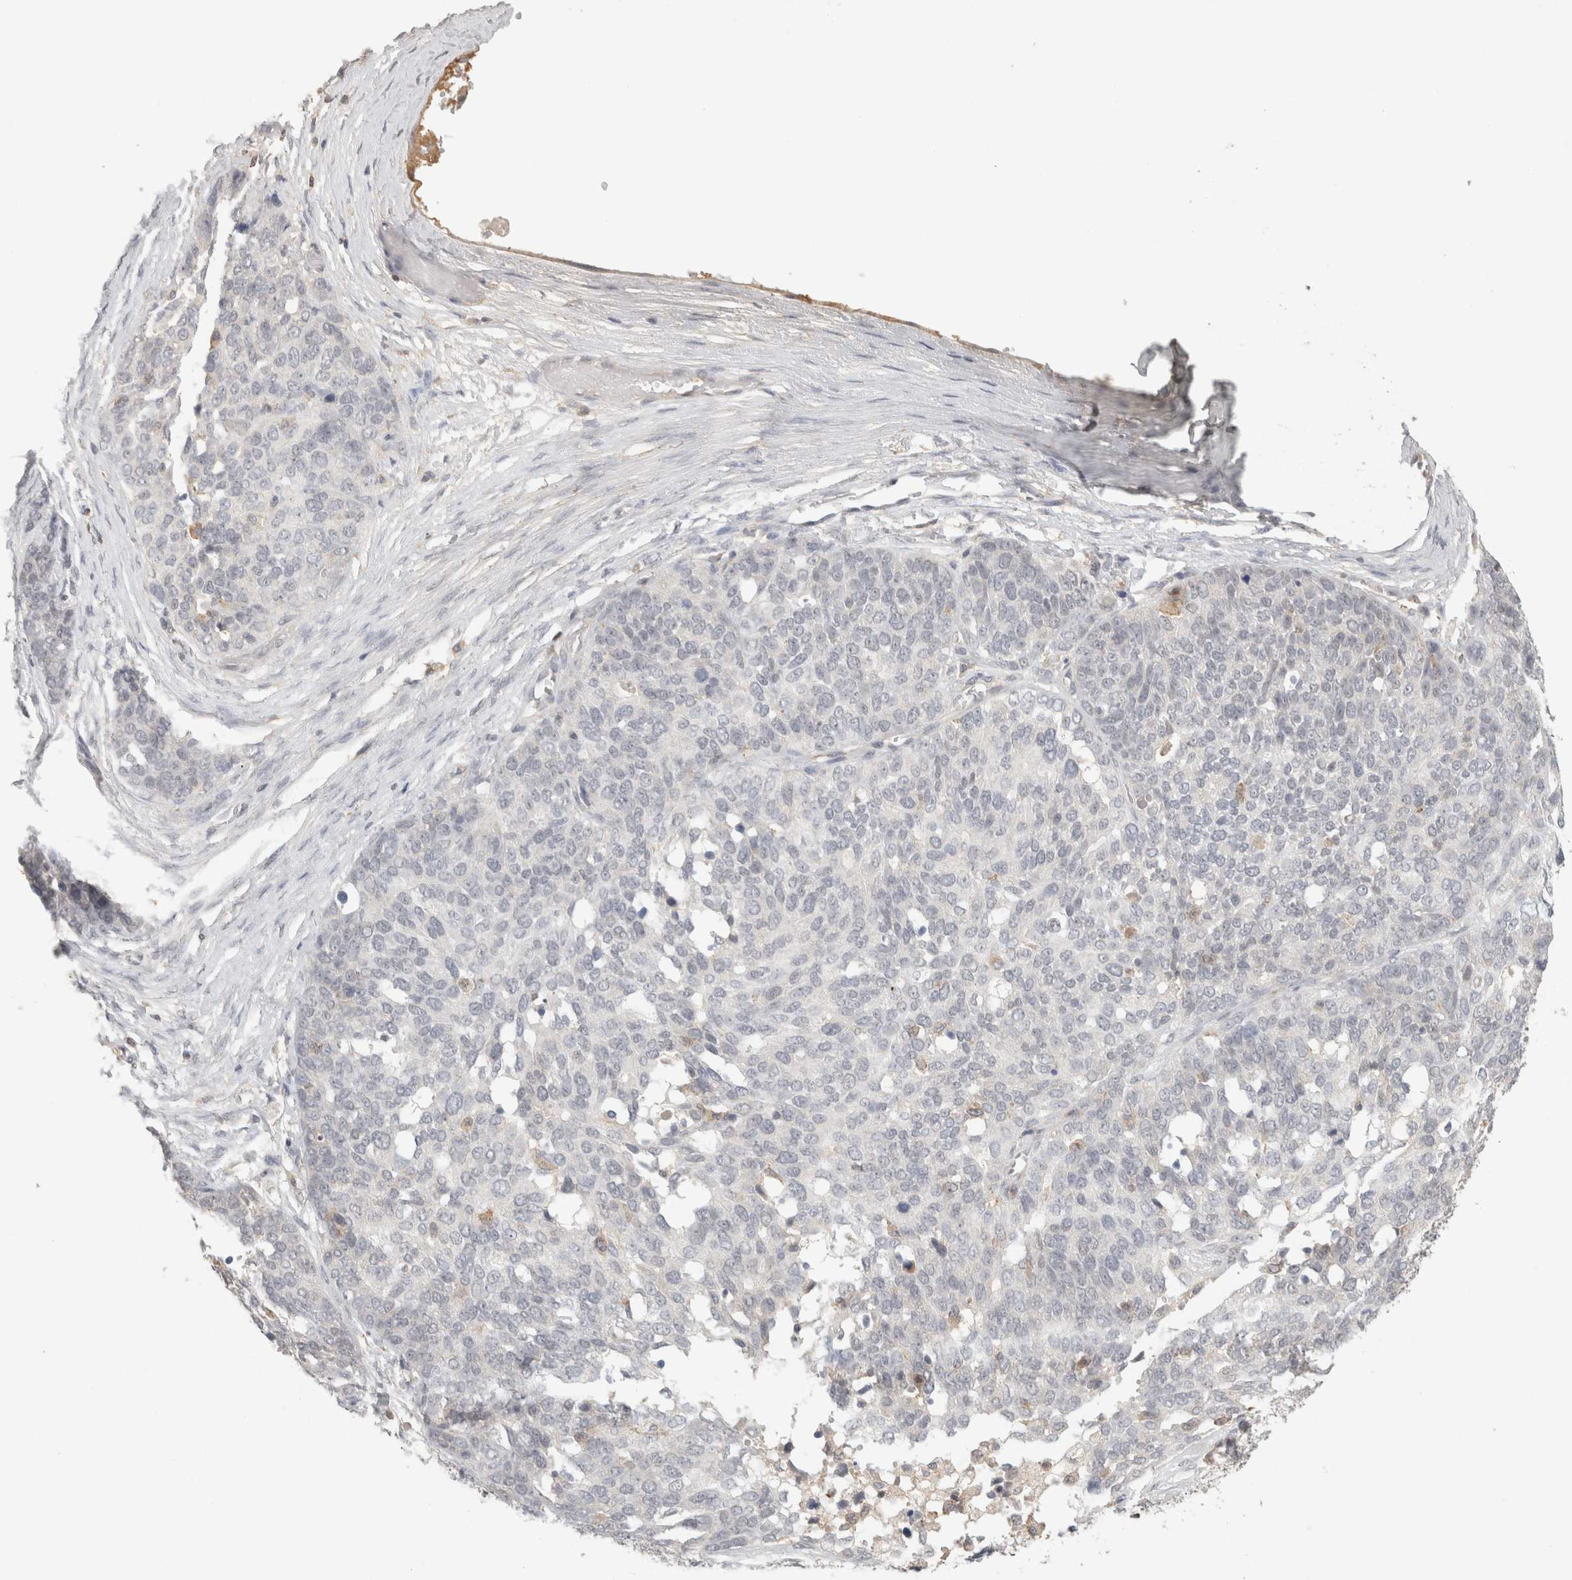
{"staining": {"intensity": "negative", "quantity": "none", "location": "none"}, "tissue": "ovarian cancer", "cell_type": "Tumor cells", "image_type": "cancer", "snomed": [{"axis": "morphology", "description": "Cystadenocarcinoma, serous, NOS"}, {"axis": "topography", "description": "Ovary"}], "caption": "Ovarian cancer (serous cystadenocarcinoma) was stained to show a protein in brown. There is no significant expression in tumor cells.", "gene": "HAVCR2", "patient": {"sex": "female", "age": 44}}